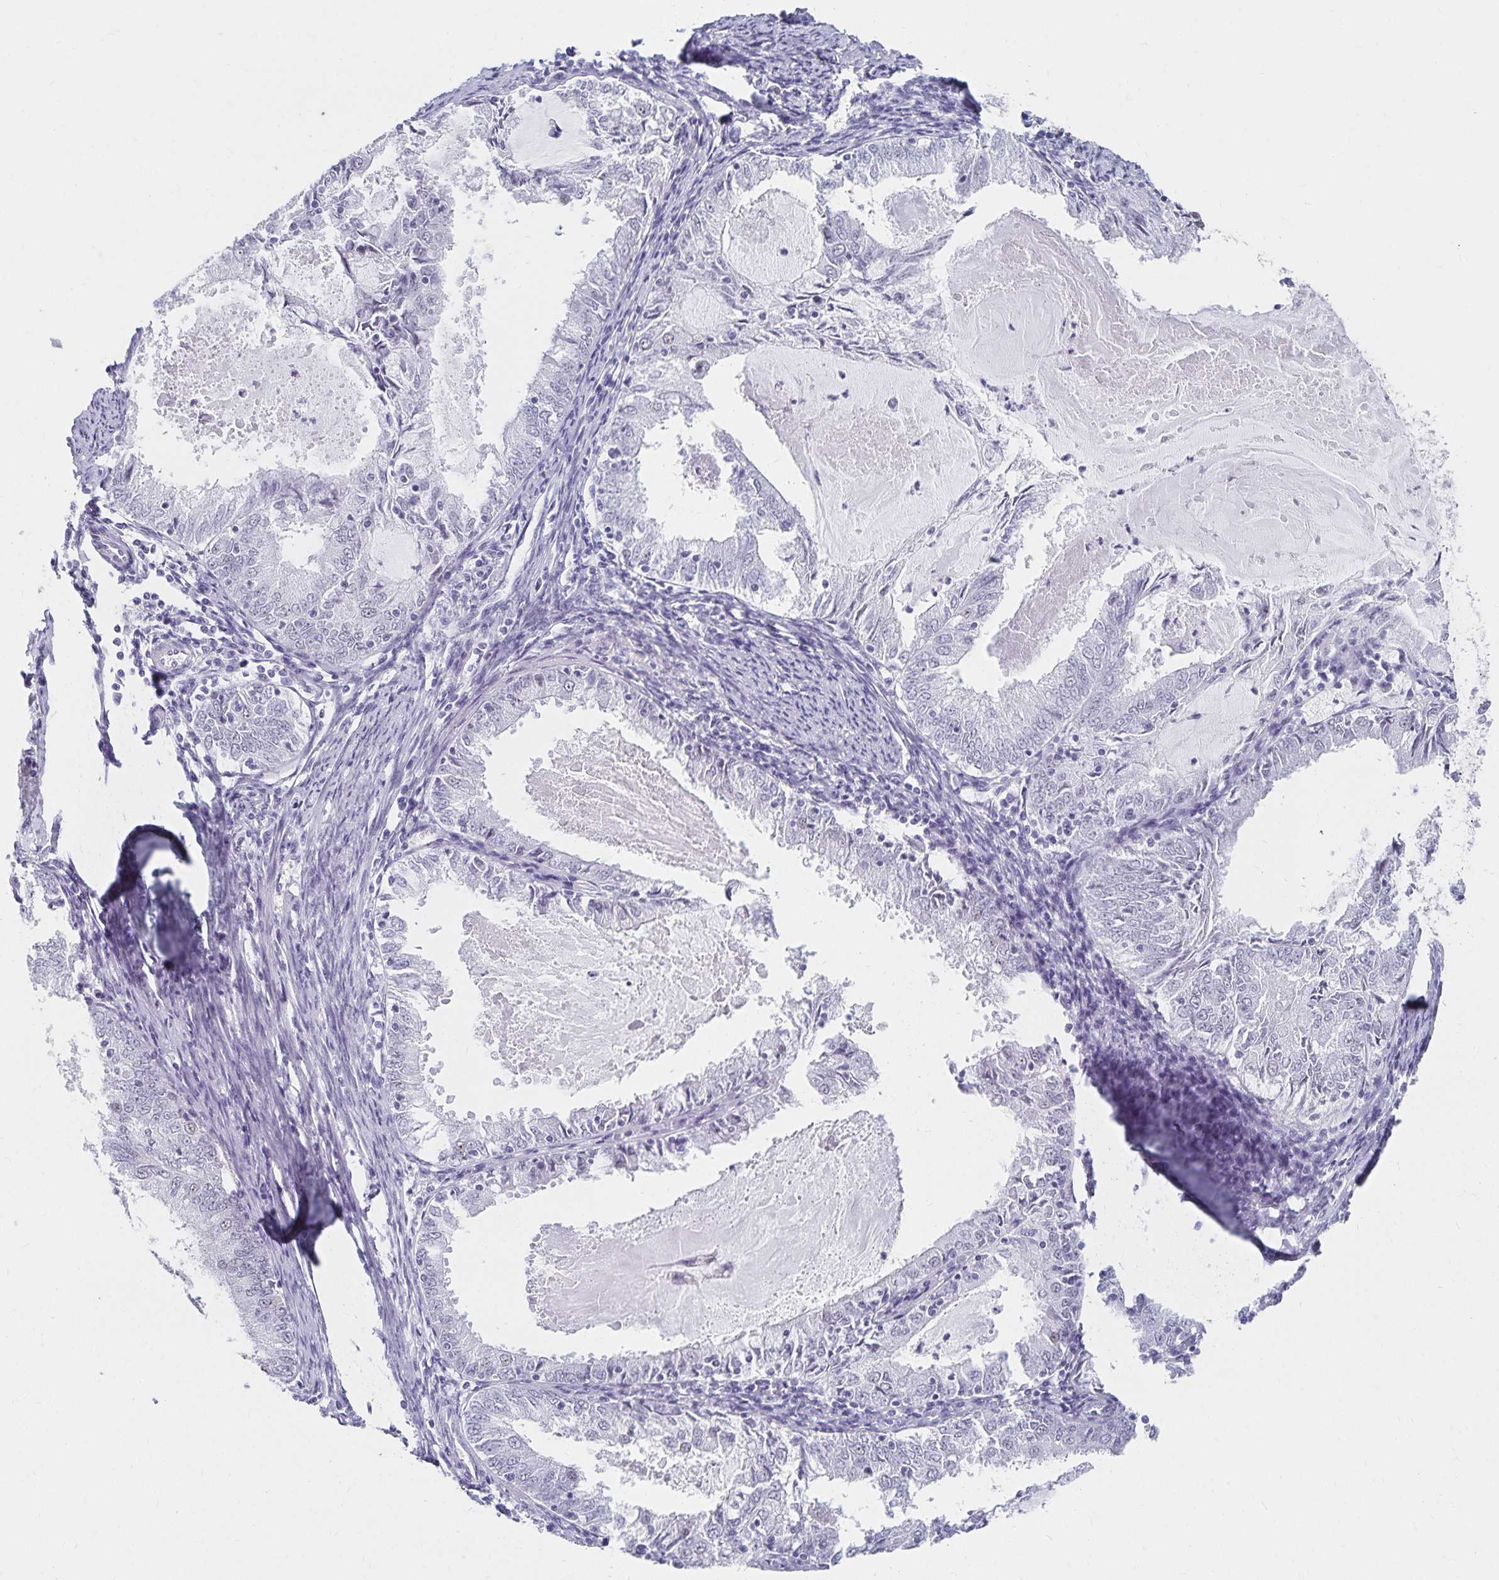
{"staining": {"intensity": "negative", "quantity": "none", "location": "none"}, "tissue": "endometrial cancer", "cell_type": "Tumor cells", "image_type": "cancer", "snomed": [{"axis": "morphology", "description": "Adenocarcinoma, NOS"}, {"axis": "topography", "description": "Endometrium"}], "caption": "Immunohistochemistry (IHC) micrograph of neoplastic tissue: human endometrial cancer stained with DAB displays no significant protein positivity in tumor cells.", "gene": "C20orf85", "patient": {"sex": "female", "age": 57}}